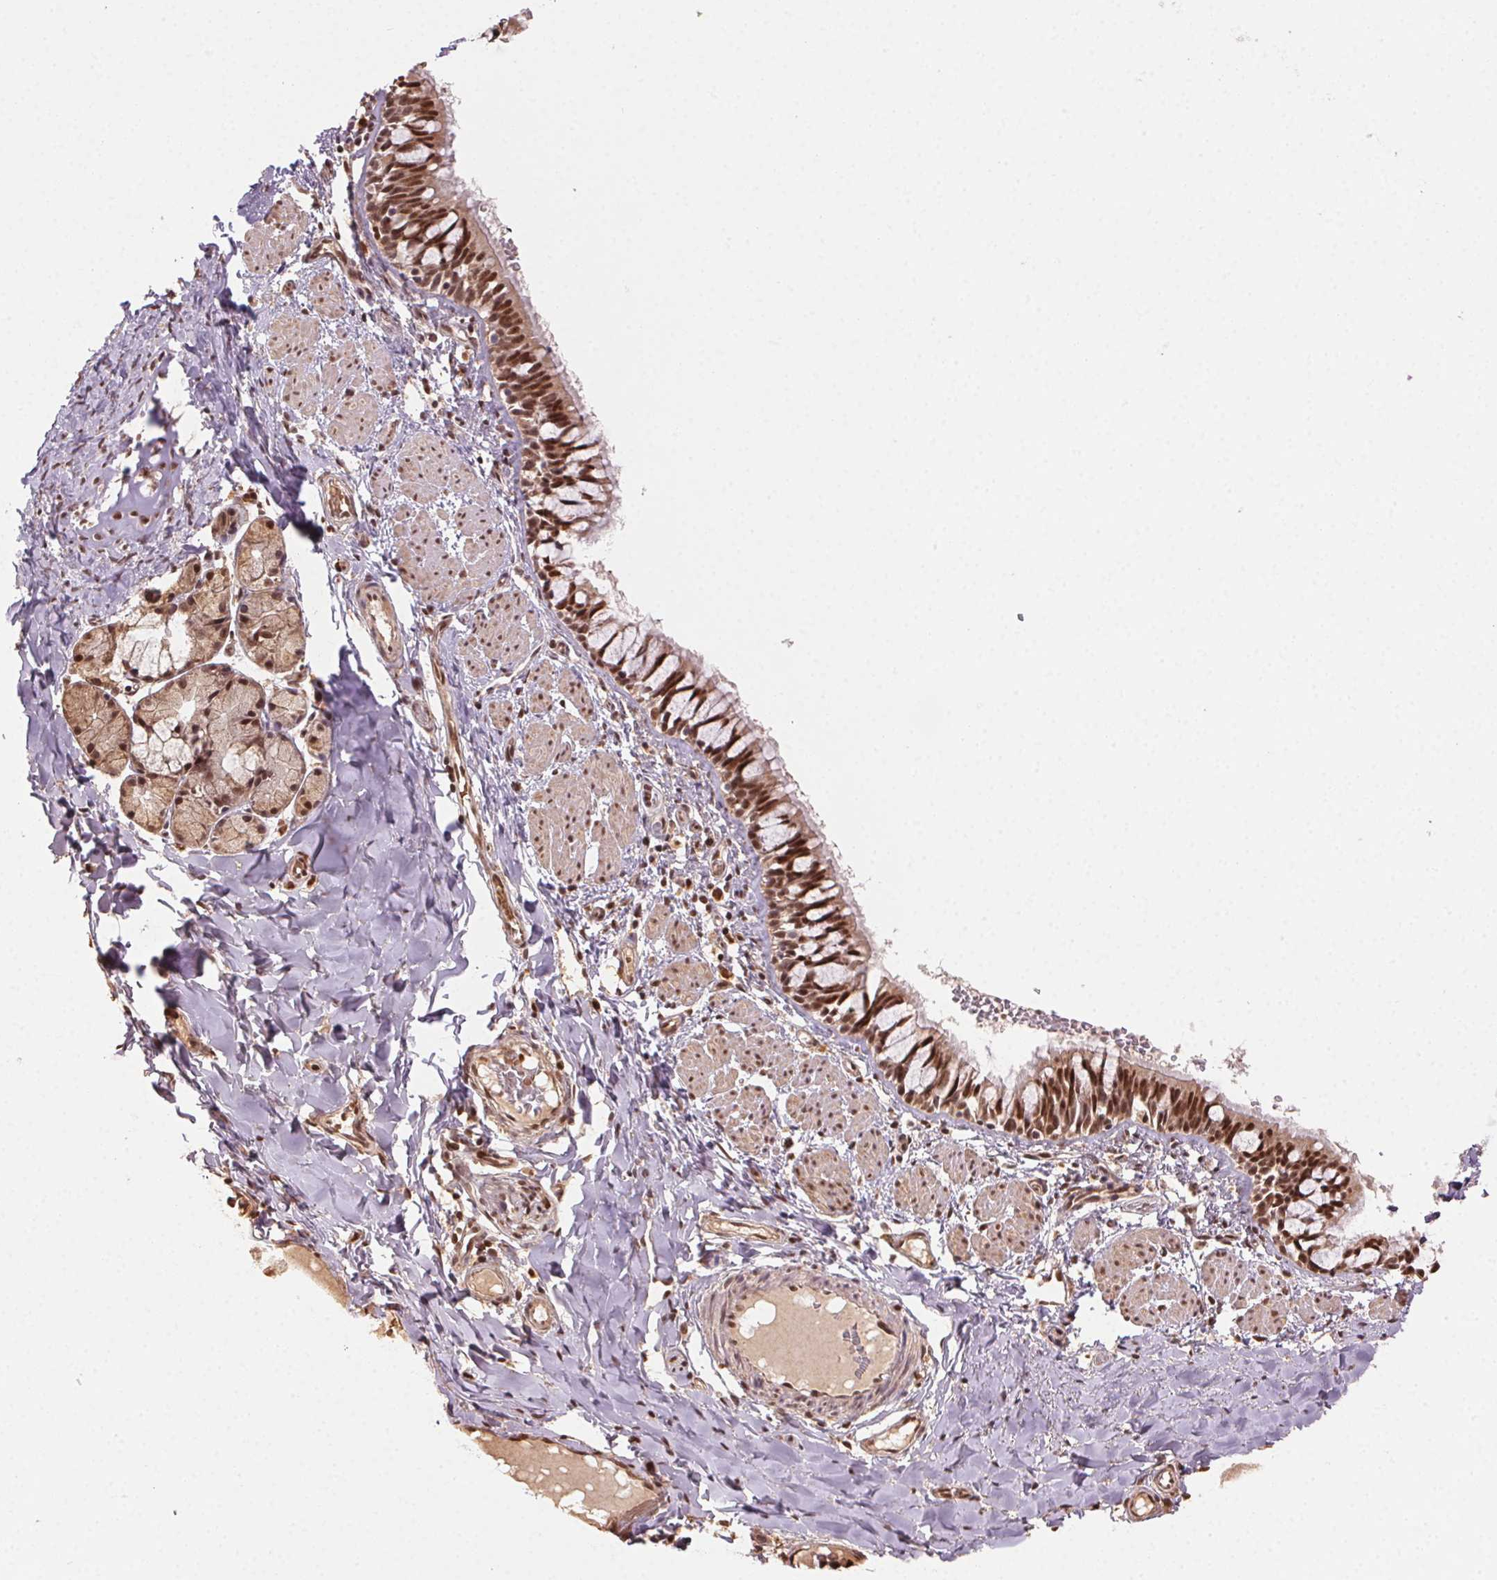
{"staining": {"intensity": "moderate", "quantity": ">75%", "location": "nuclear"}, "tissue": "bronchus", "cell_type": "Respiratory epithelial cells", "image_type": "normal", "snomed": [{"axis": "morphology", "description": "Normal tissue, NOS"}, {"axis": "topography", "description": "Bronchus"}], "caption": "Immunohistochemistry (IHC) (DAB (3,3'-diaminobenzidine)) staining of benign human bronchus shows moderate nuclear protein positivity in approximately >75% of respiratory epithelial cells. Immunohistochemistry stains the protein in brown and the nuclei are stained blue.", "gene": "TREML4", "patient": {"sex": "male", "age": 1}}